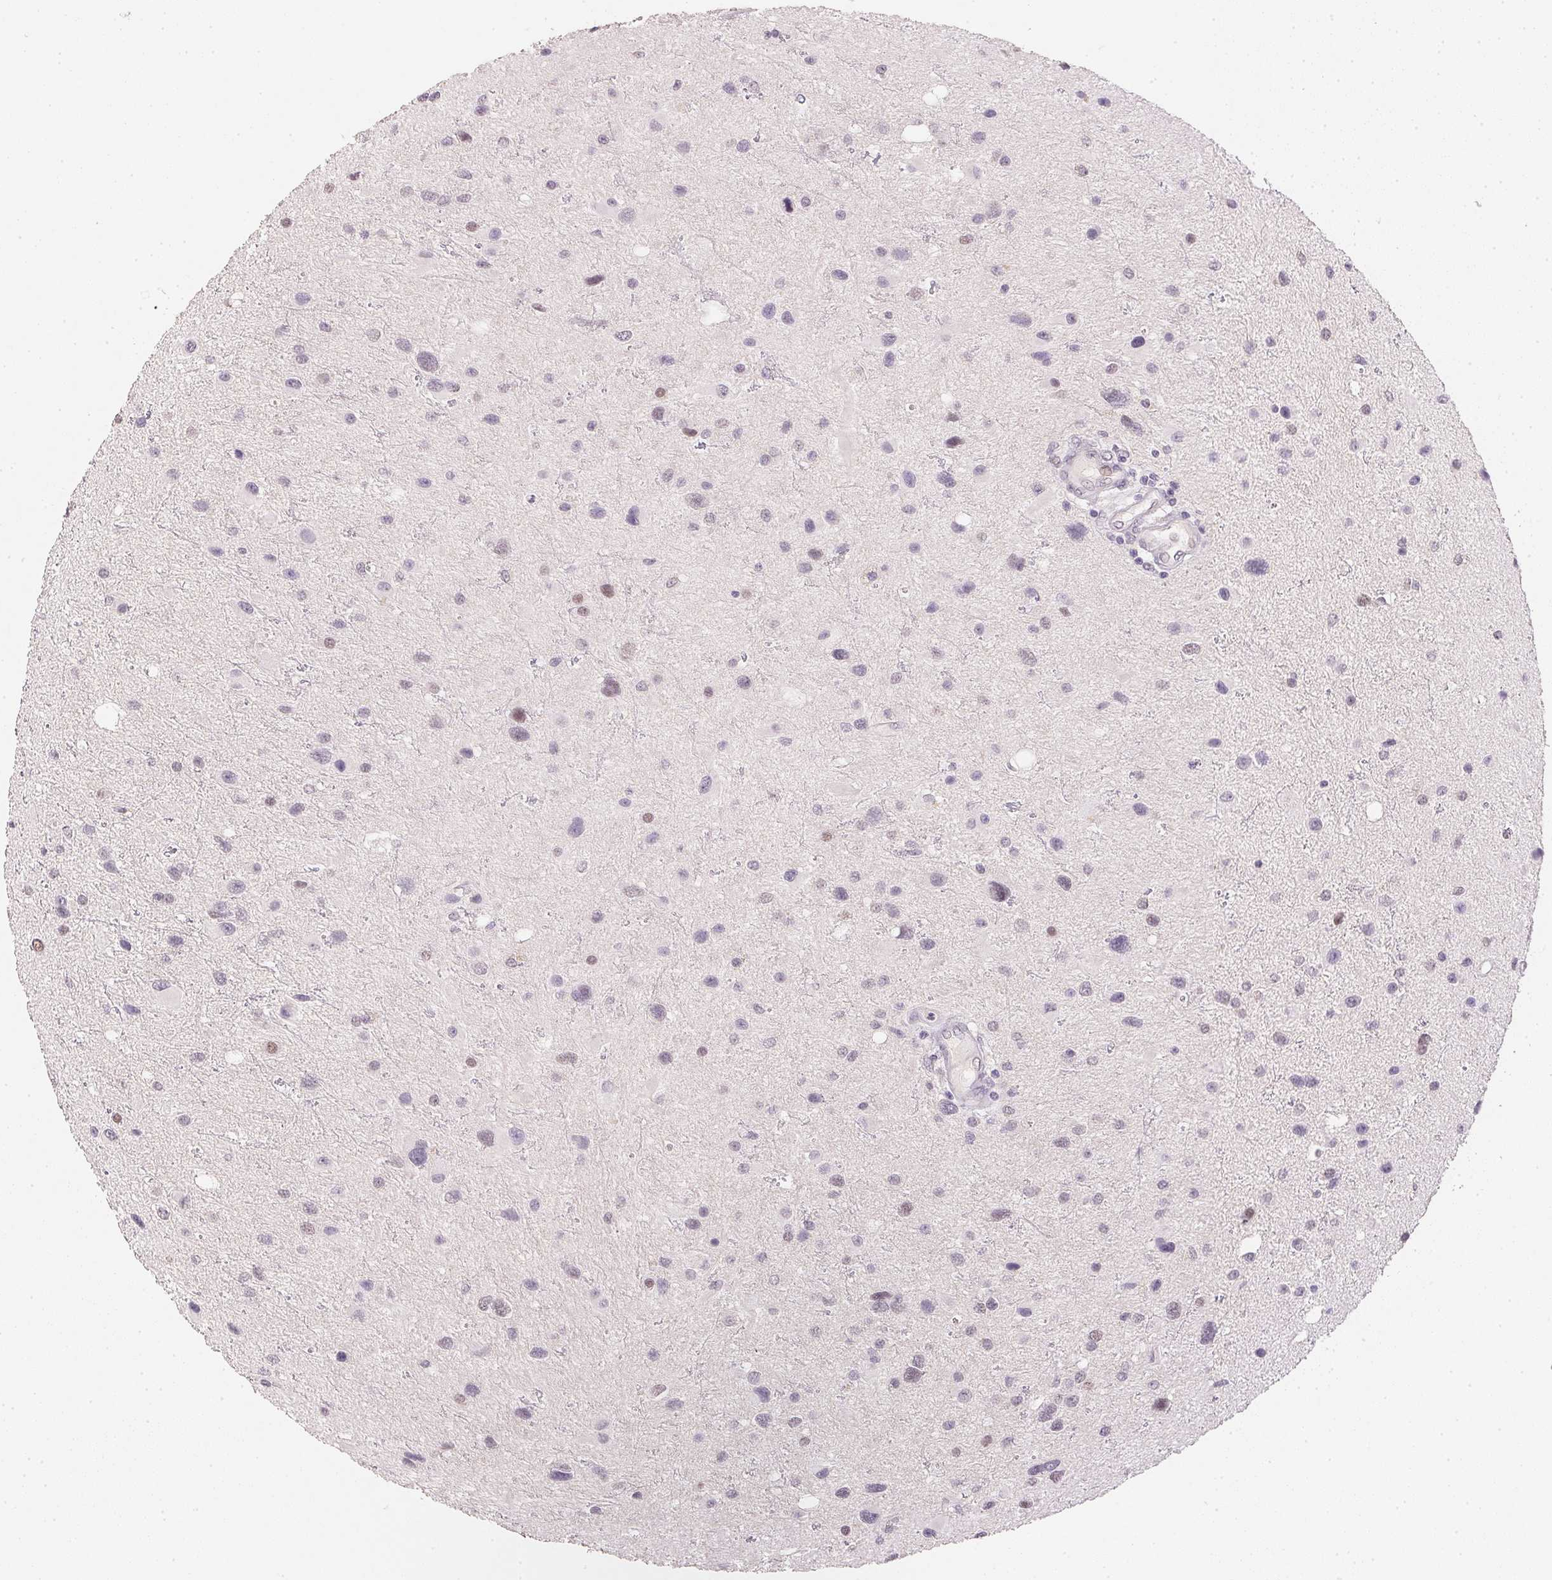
{"staining": {"intensity": "negative", "quantity": "none", "location": "none"}, "tissue": "glioma", "cell_type": "Tumor cells", "image_type": "cancer", "snomed": [{"axis": "morphology", "description": "Glioma, malignant, Low grade"}, {"axis": "topography", "description": "Brain"}], "caption": "Glioma was stained to show a protein in brown. There is no significant staining in tumor cells. Brightfield microscopy of IHC stained with DAB (brown) and hematoxylin (blue), captured at high magnification.", "gene": "POLR3G", "patient": {"sex": "female", "age": 32}}